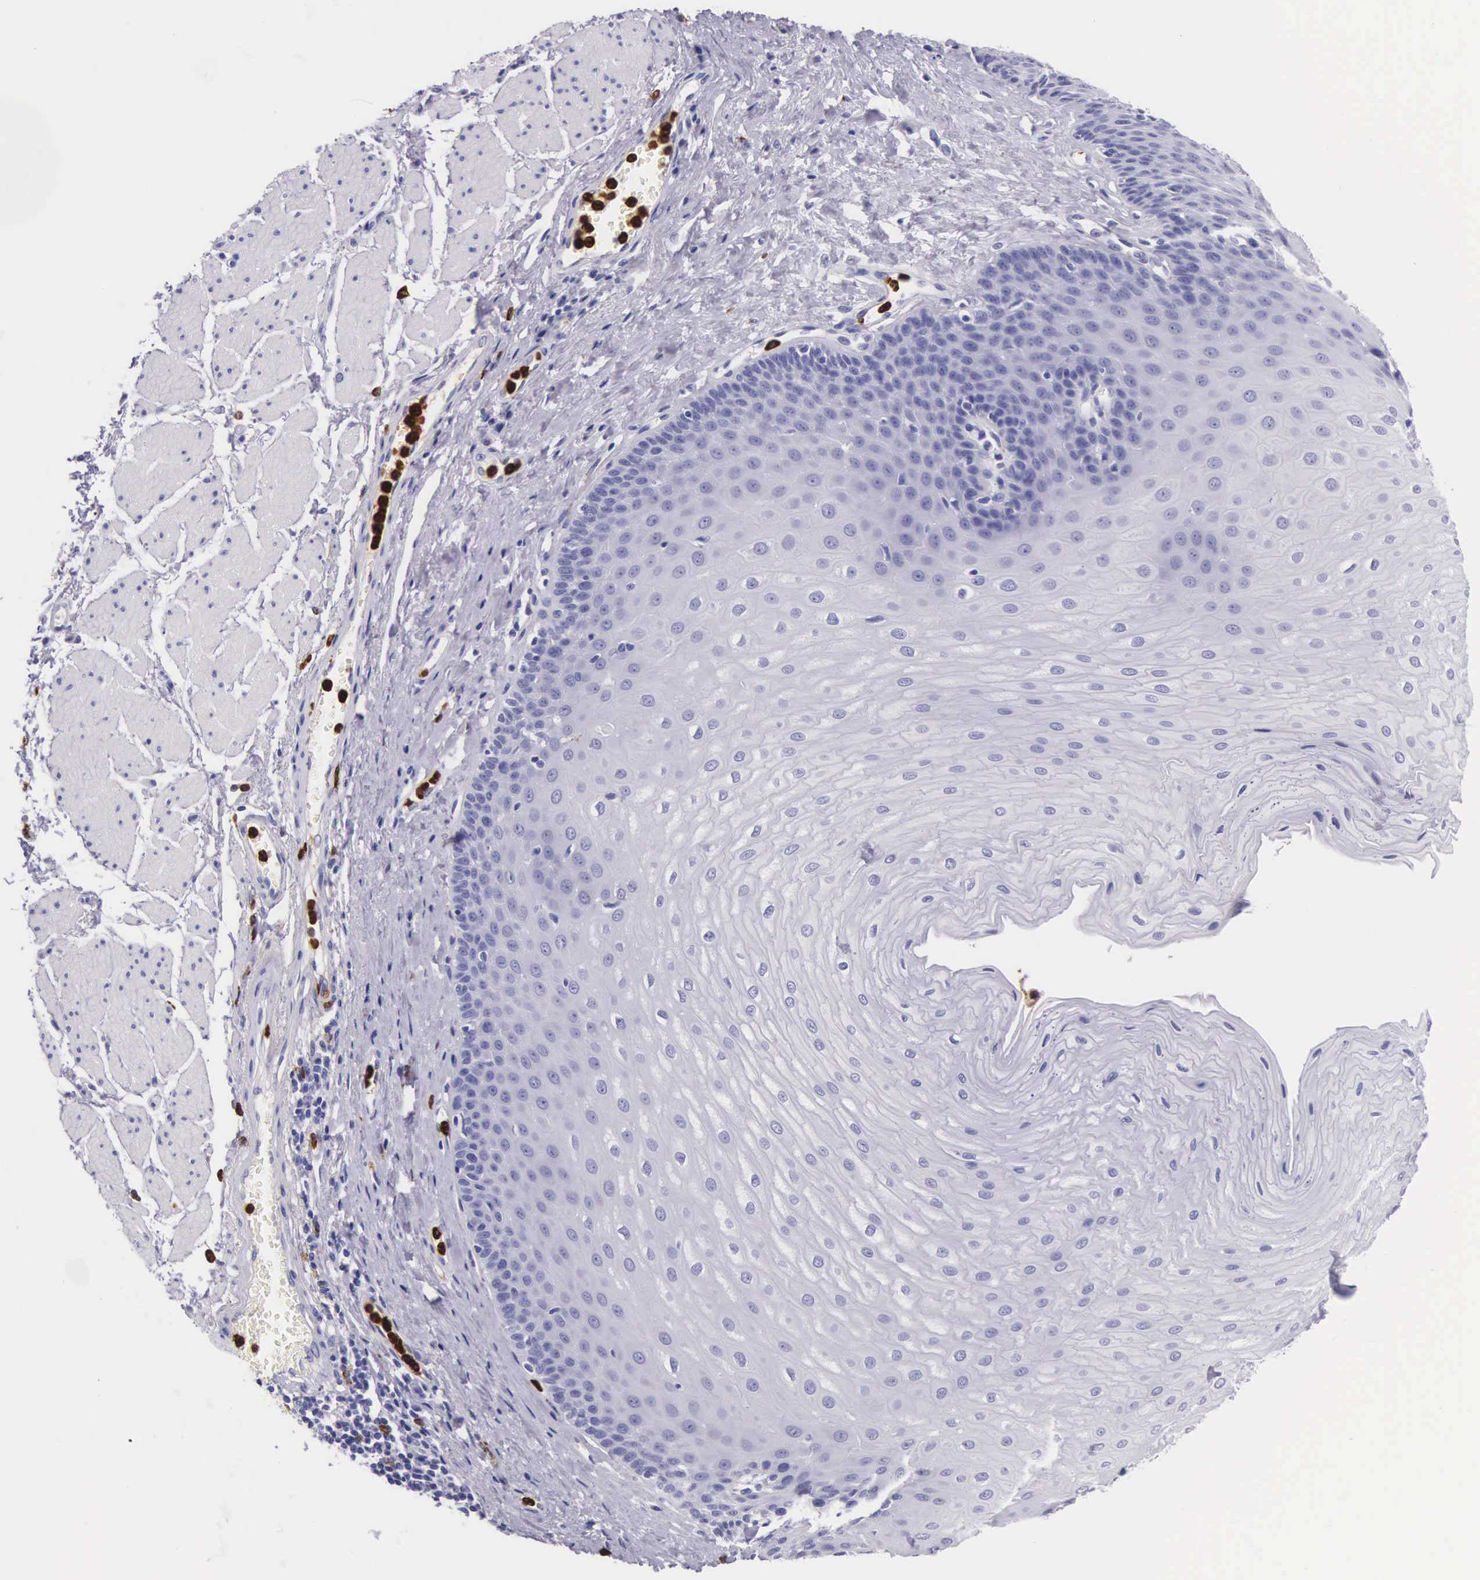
{"staining": {"intensity": "negative", "quantity": "none", "location": "none"}, "tissue": "esophagus", "cell_type": "Squamous epithelial cells", "image_type": "normal", "snomed": [{"axis": "morphology", "description": "Normal tissue, NOS"}, {"axis": "topography", "description": "Esophagus"}], "caption": "Immunohistochemical staining of normal esophagus reveals no significant staining in squamous epithelial cells. Nuclei are stained in blue.", "gene": "FCN1", "patient": {"sex": "male", "age": 65}}